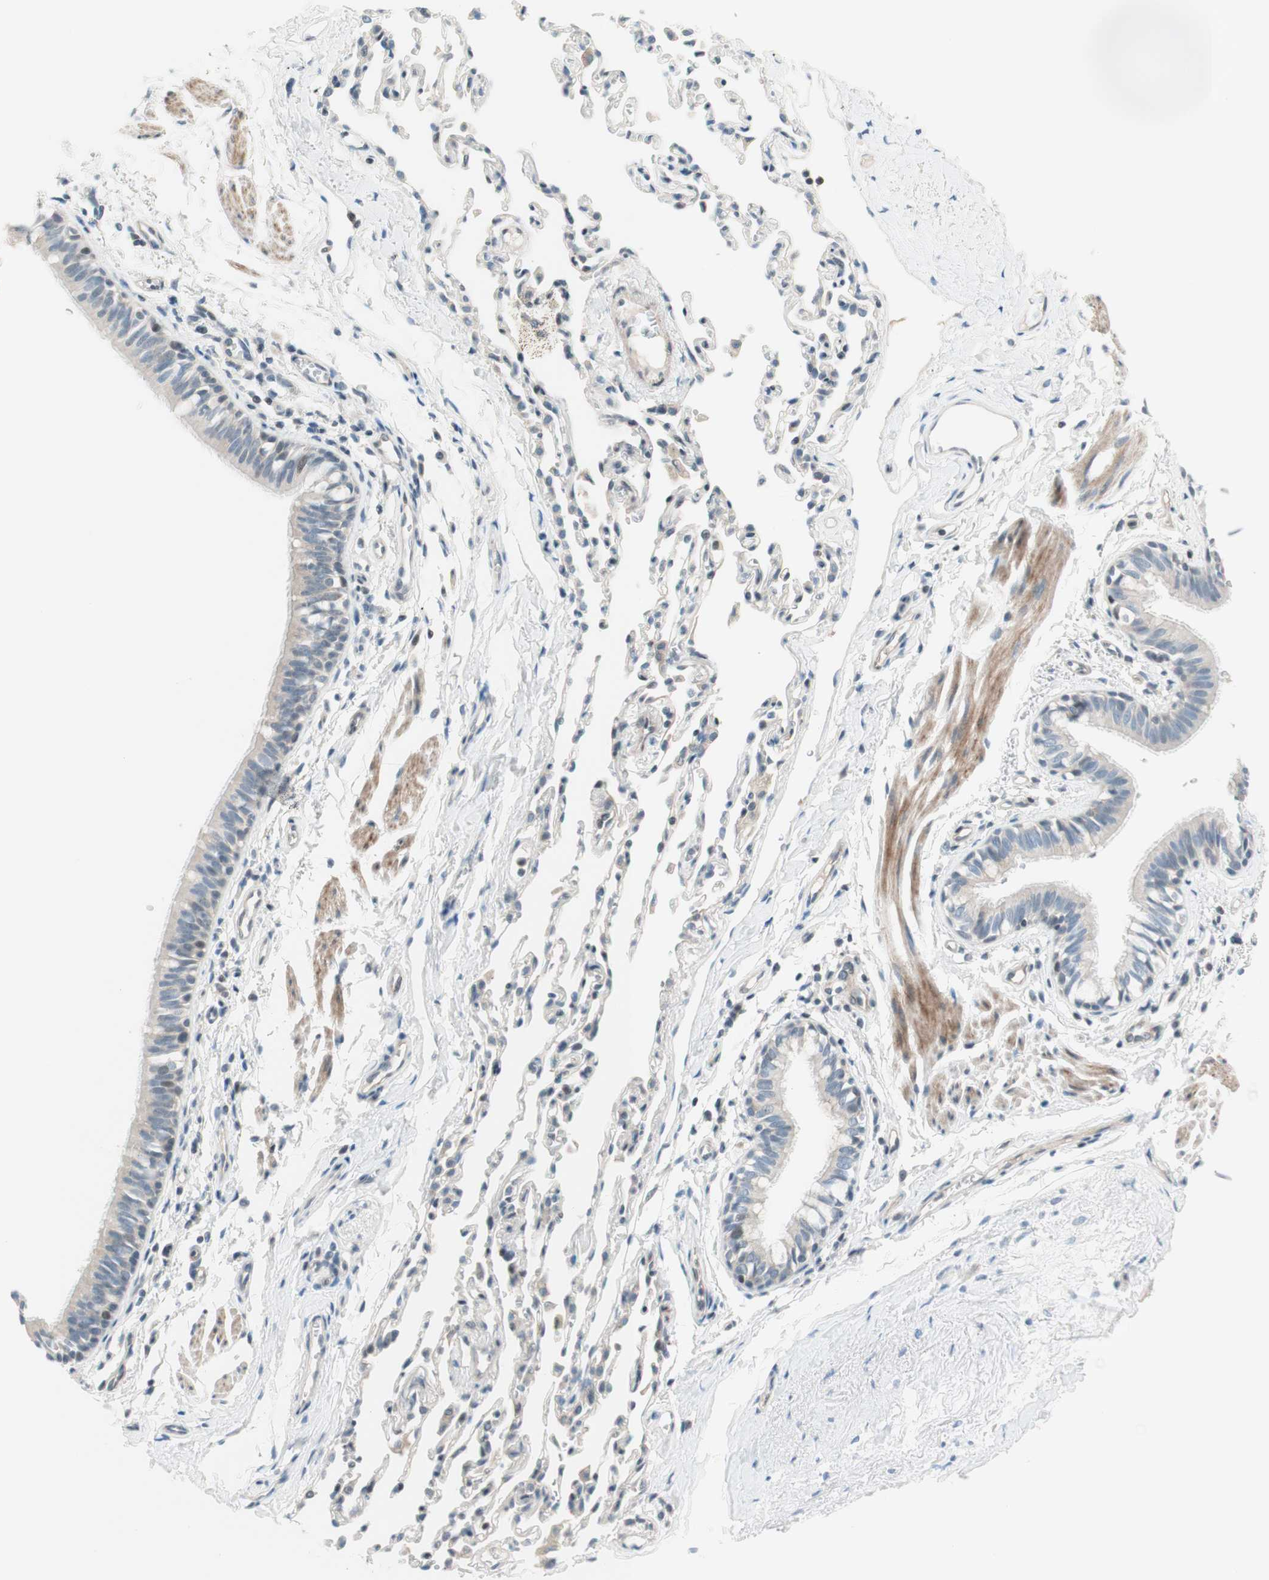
{"staining": {"intensity": "weak", "quantity": "<25%", "location": "cytoplasmic/membranous"}, "tissue": "bronchus", "cell_type": "Respiratory epithelial cells", "image_type": "normal", "snomed": [{"axis": "morphology", "description": "Normal tissue, NOS"}, {"axis": "topography", "description": "Bronchus"}, {"axis": "topography", "description": "Lung"}], "caption": "The image displays no significant staining in respiratory epithelial cells of bronchus.", "gene": "JPH1", "patient": {"sex": "male", "age": 64}}